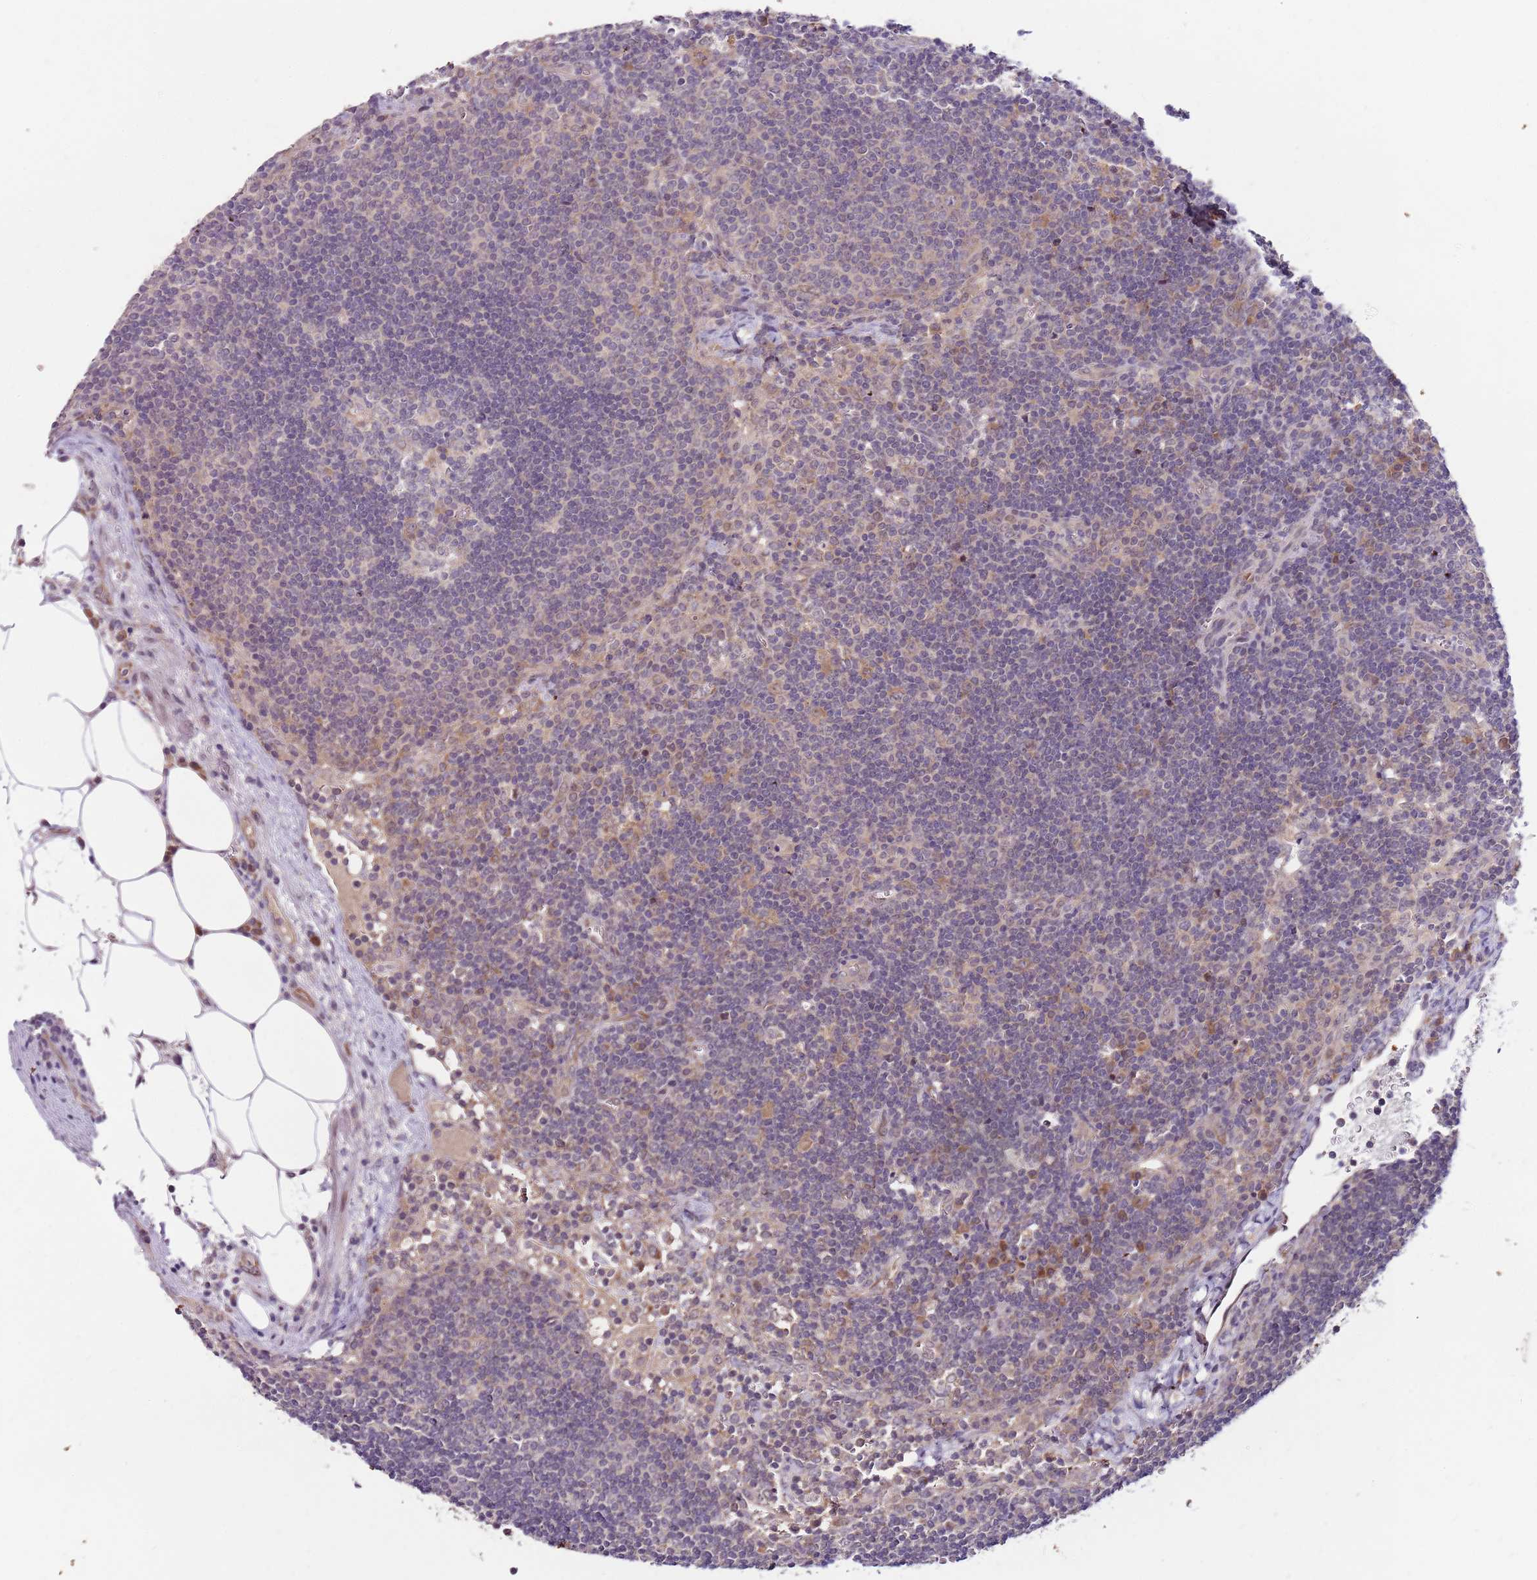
{"staining": {"intensity": "moderate", "quantity": "<25%", "location": "cytoplasmic/membranous"}, "tissue": "lymph node", "cell_type": "Germinal center cells", "image_type": "normal", "snomed": [{"axis": "morphology", "description": "Normal tissue, NOS"}, {"axis": "topography", "description": "Lymph node"}], "caption": "The immunohistochemical stain shows moderate cytoplasmic/membranous expression in germinal center cells of unremarkable lymph node. The protein of interest is shown in brown color, while the nuclei are stained blue.", "gene": "FBXL22", "patient": {"sex": "male", "age": 58}}